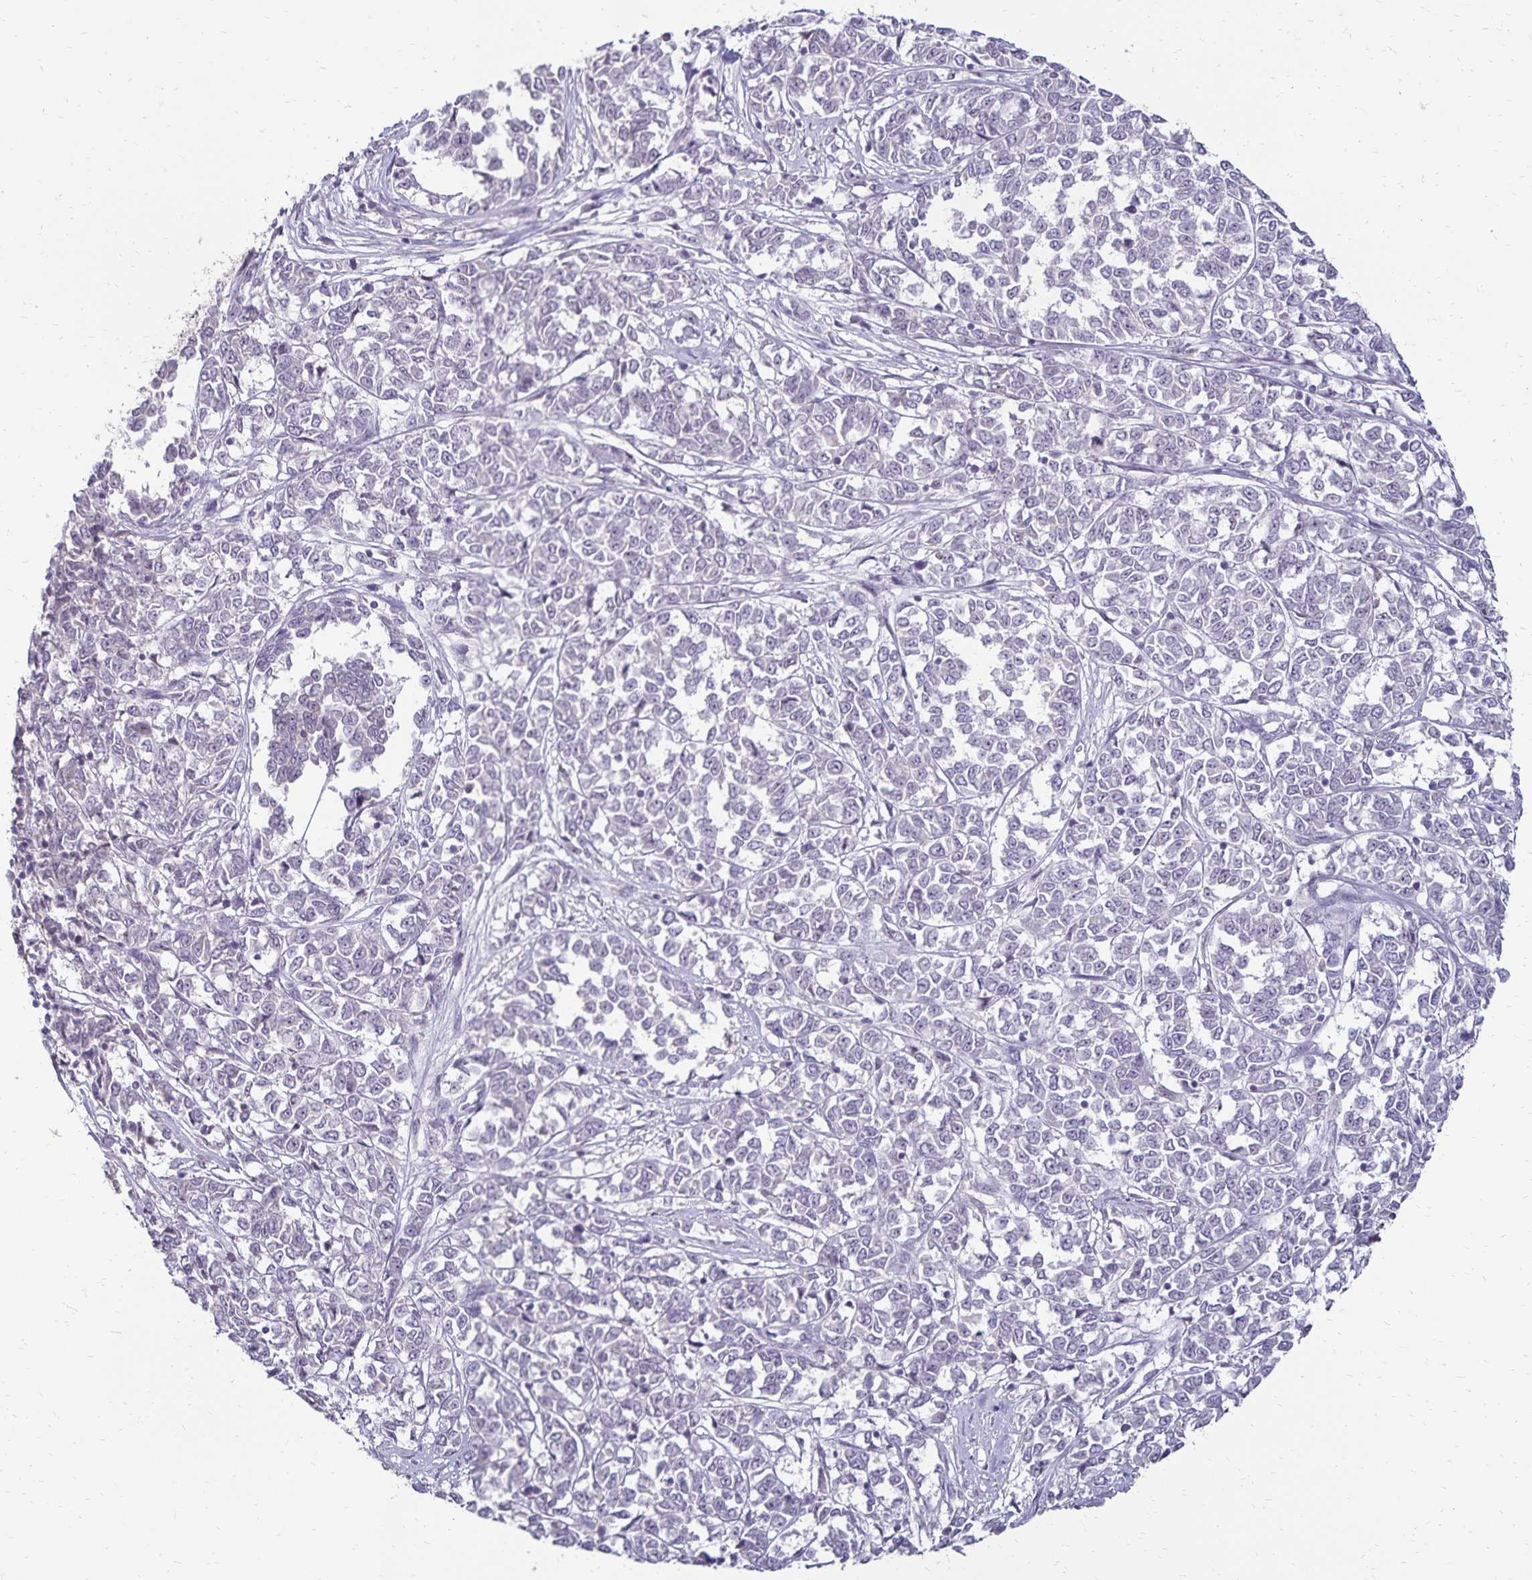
{"staining": {"intensity": "negative", "quantity": "none", "location": "none"}, "tissue": "melanoma", "cell_type": "Tumor cells", "image_type": "cancer", "snomed": [{"axis": "morphology", "description": "Malignant melanoma, NOS"}, {"axis": "topography", "description": "Skin"}], "caption": "Immunohistochemistry of human malignant melanoma reveals no staining in tumor cells. (Stains: DAB (3,3'-diaminobenzidine) IHC with hematoxylin counter stain, Microscopy: brightfield microscopy at high magnification).", "gene": "POLB", "patient": {"sex": "female", "age": 72}}